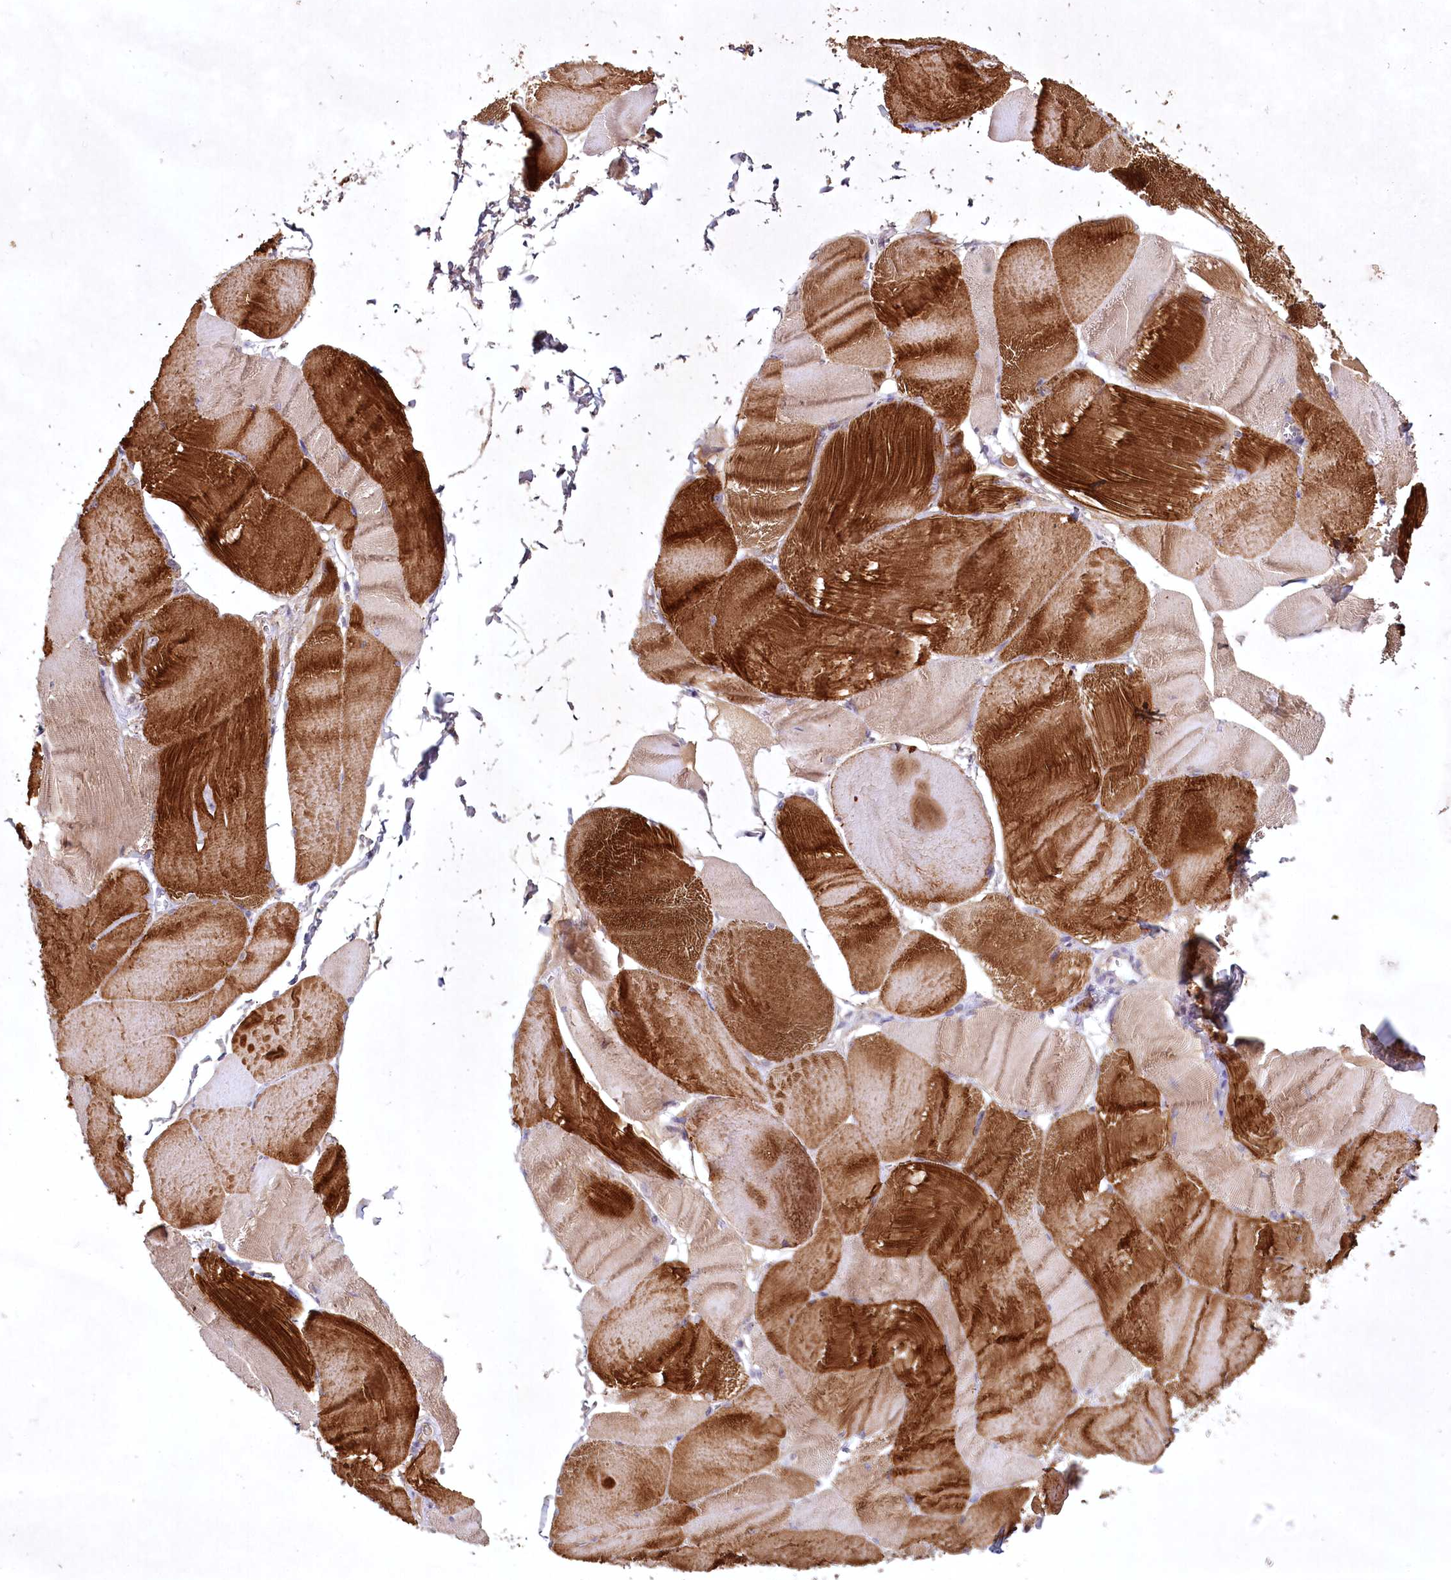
{"staining": {"intensity": "moderate", "quantity": "25%-75%", "location": "cytoplasmic/membranous"}, "tissue": "skeletal muscle", "cell_type": "Myocytes", "image_type": "normal", "snomed": [{"axis": "morphology", "description": "Normal tissue, NOS"}, {"axis": "morphology", "description": "Basal cell carcinoma"}, {"axis": "topography", "description": "Skeletal muscle"}], "caption": "Immunohistochemical staining of normal skeletal muscle reveals medium levels of moderate cytoplasmic/membranous expression in approximately 25%-75% of myocytes.", "gene": "MRPL44", "patient": {"sex": "female", "age": 64}}